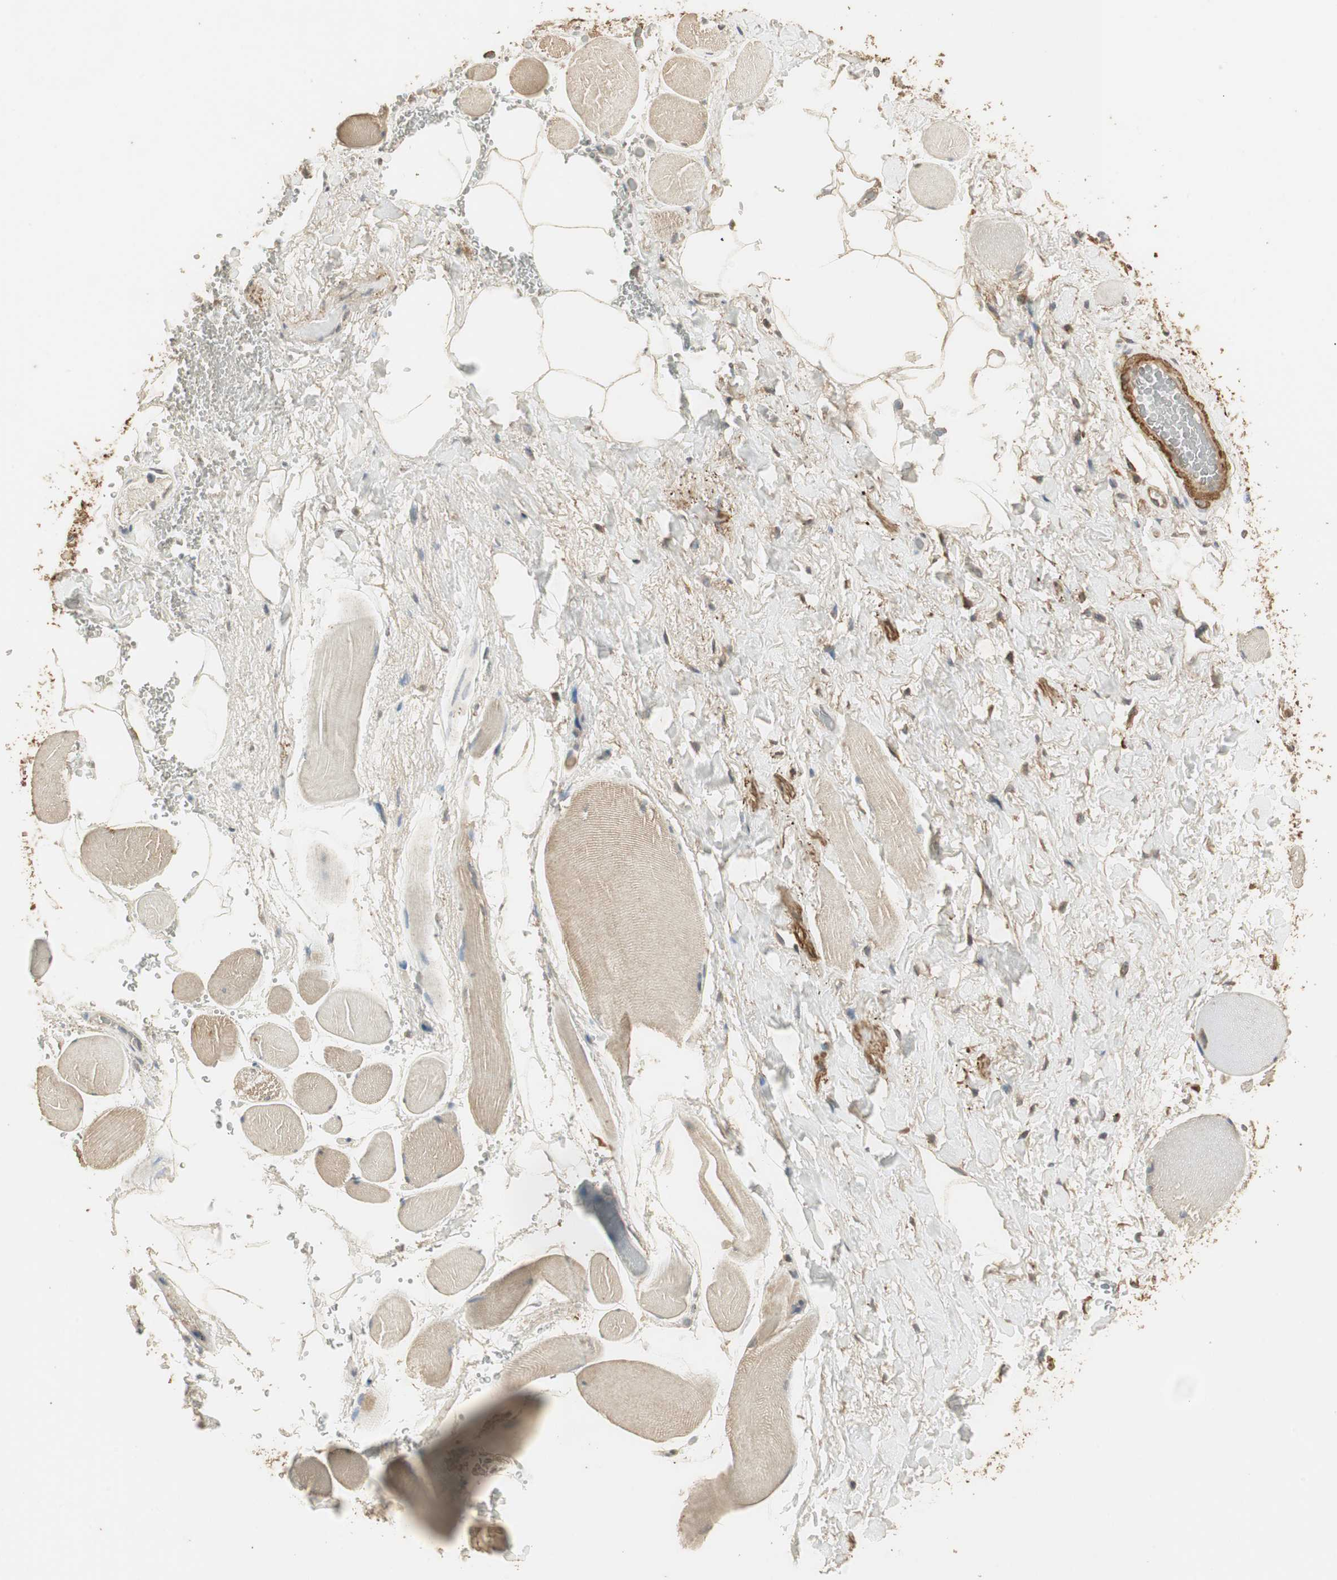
{"staining": {"intensity": "weak", "quantity": ">75%", "location": "cytoplasmic/membranous"}, "tissue": "adipose tissue", "cell_type": "Adipocytes", "image_type": "normal", "snomed": [{"axis": "morphology", "description": "Normal tissue, NOS"}, {"axis": "topography", "description": "Soft tissue"}, {"axis": "topography", "description": "Peripheral nerve tissue"}], "caption": "Brown immunohistochemical staining in unremarkable adipose tissue reveals weak cytoplasmic/membranous staining in about >75% of adipocytes. The staining was performed using DAB to visualize the protein expression in brown, while the nuclei were stained in blue with hematoxylin (Magnification: 20x).", "gene": "USP2", "patient": {"sex": "female", "age": 71}}